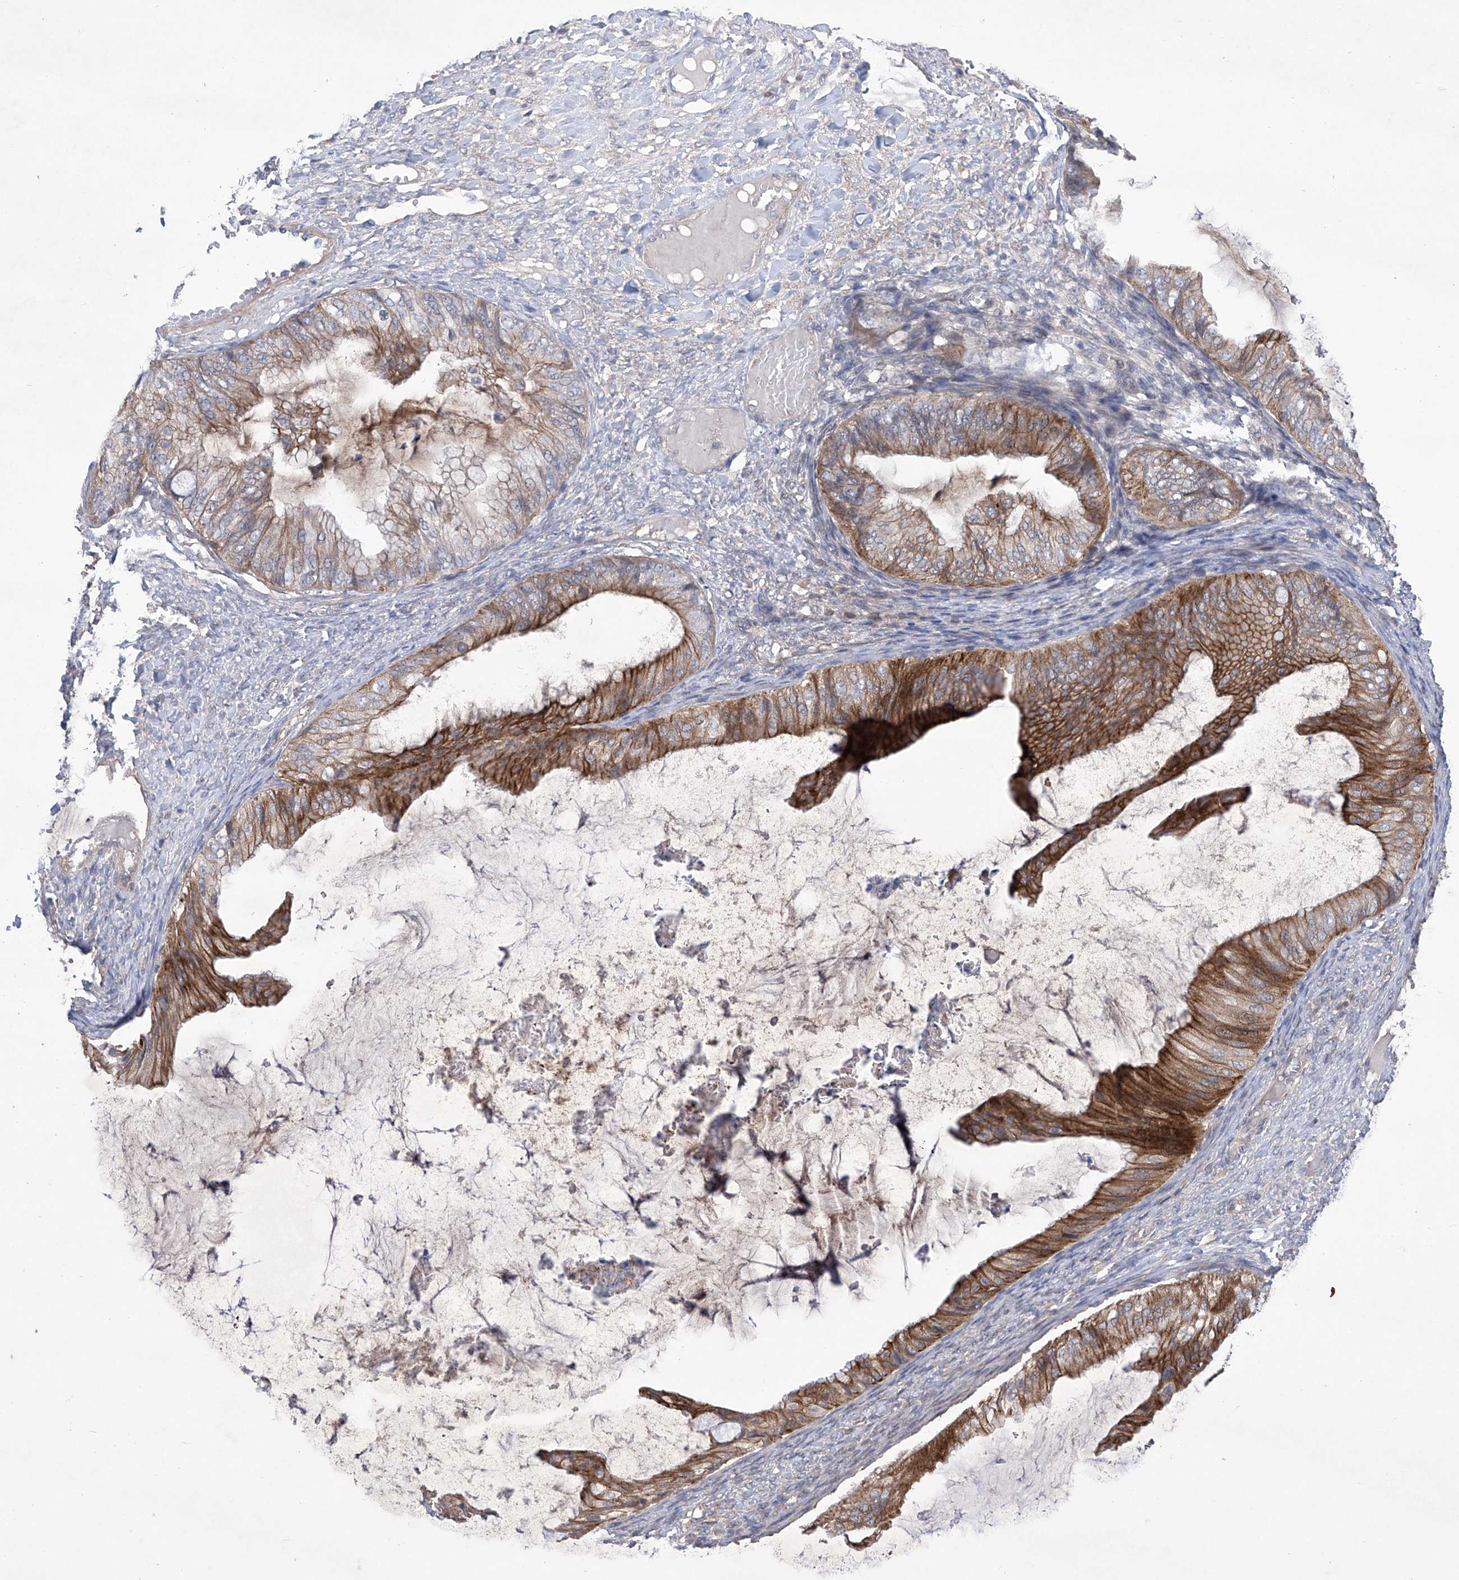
{"staining": {"intensity": "strong", "quantity": ">75%", "location": "cytoplasmic/membranous"}, "tissue": "ovarian cancer", "cell_type": "Tumor cells", "image_type": "cancer", "snomed": [{"axis": "morphology", "description": "Cystadenocarcinoma, mucinous, NOS"}, {"axis": "topography", "description": "Ovary"}], "caption": "Human ovarian cancer stained with a protein marker exhibits strong staining in tumor cells.", "gene": "KIFC2", "patient": {"sex": "female", "age": 61}}